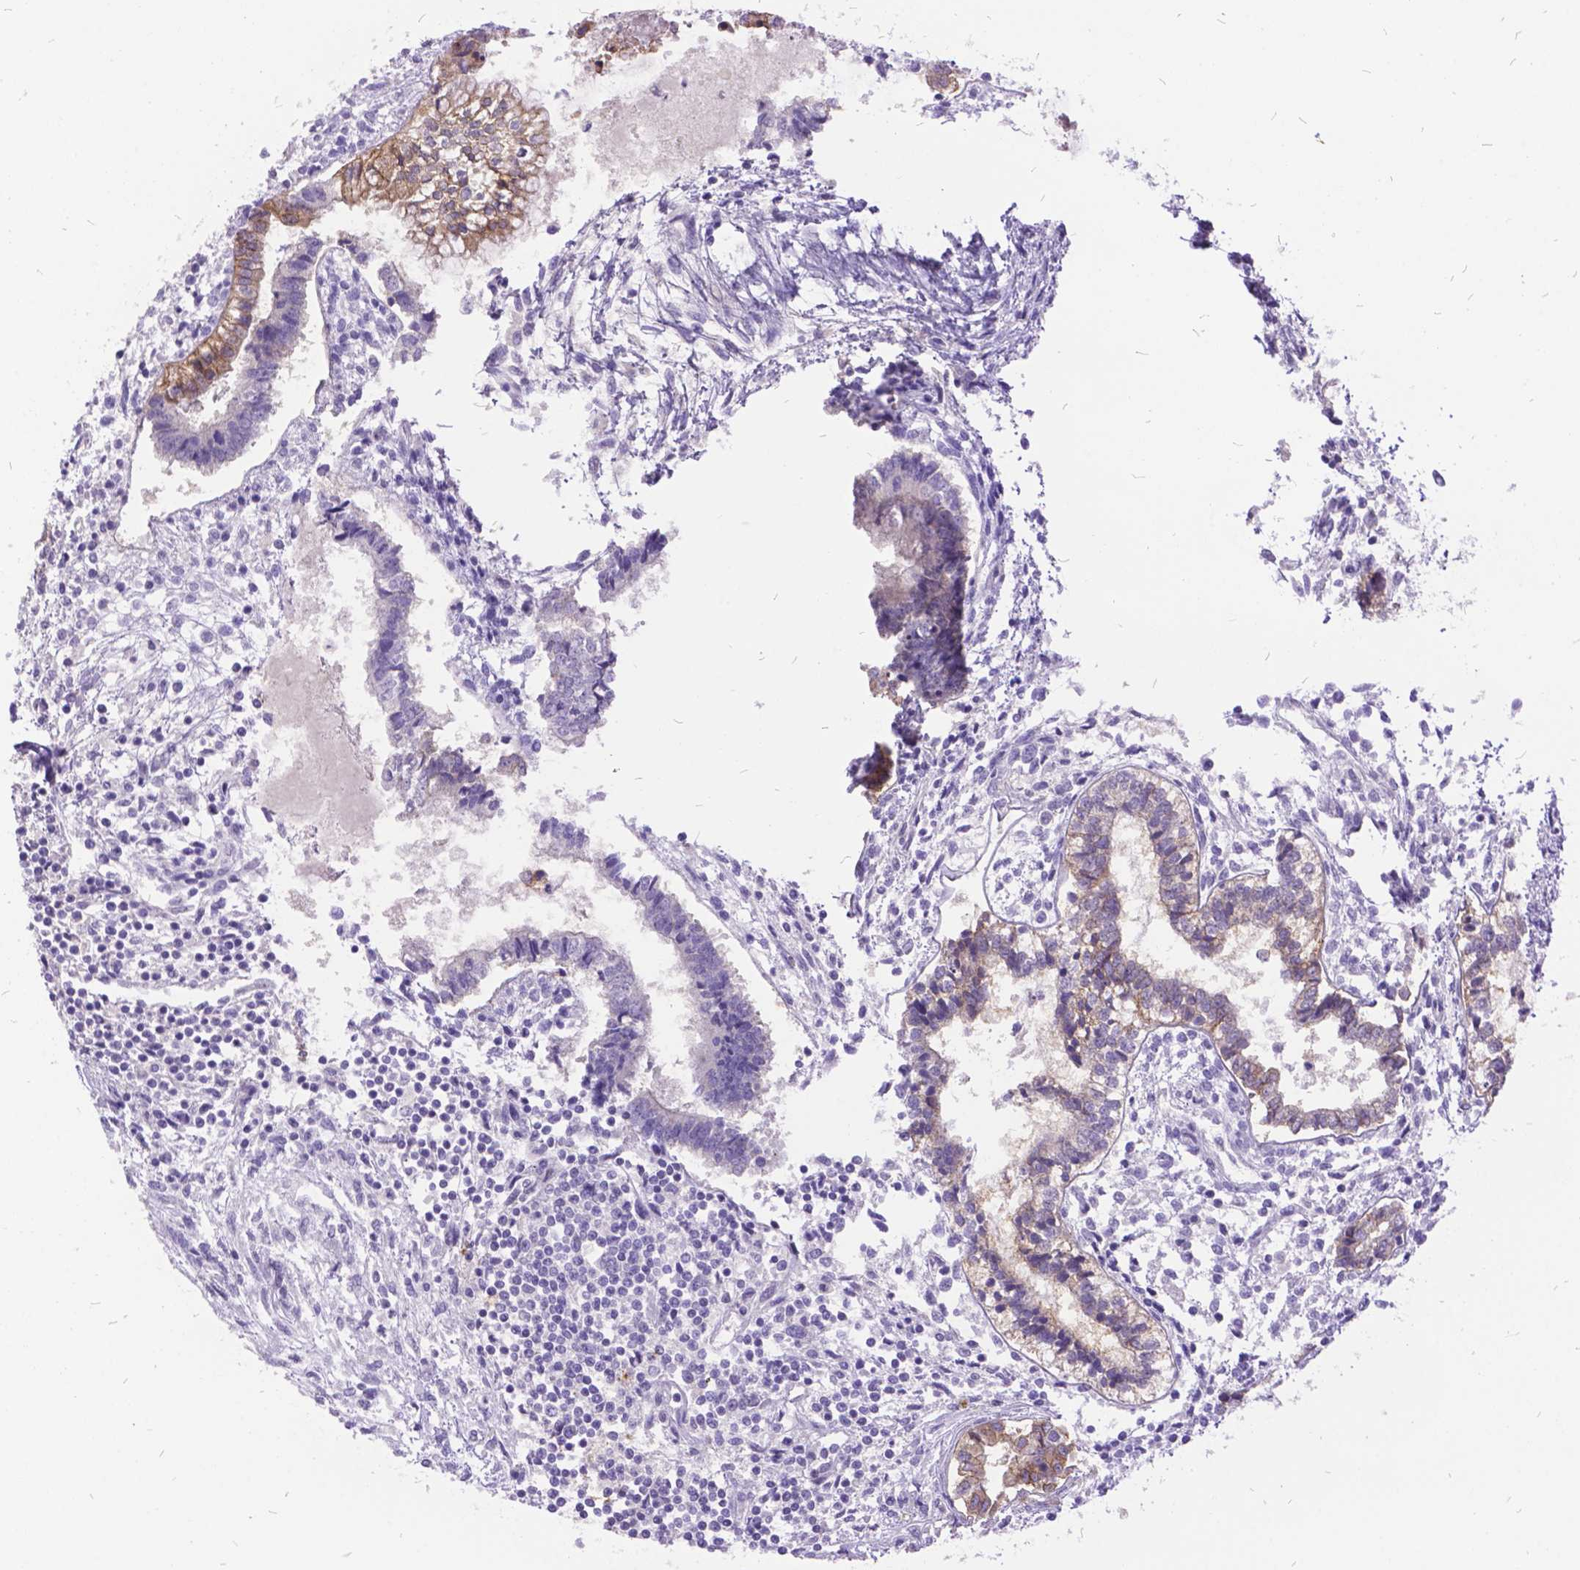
{"staining": {"intensity": "weak", "quantity": "25%-75%", "location": "cytoplasmic/membranous"}, "tissue": "testis cancer", "cell_type": "Tumor cells", "image_type": "cancer", "snomed": [{"axis": "morphology", "description": "Carcinoma, Embryonal, NOS"}, {"axis": "topography", "description": "Testis"}], "caption": "Weak cytoplasmic/membranous expression for a protein is appreciated in about 25%-75% of tumor cells of embryonal carcinoma (testis) using IHC.", "gene": "ITGB6", "patient": {"sex": "male", "age": 37}}